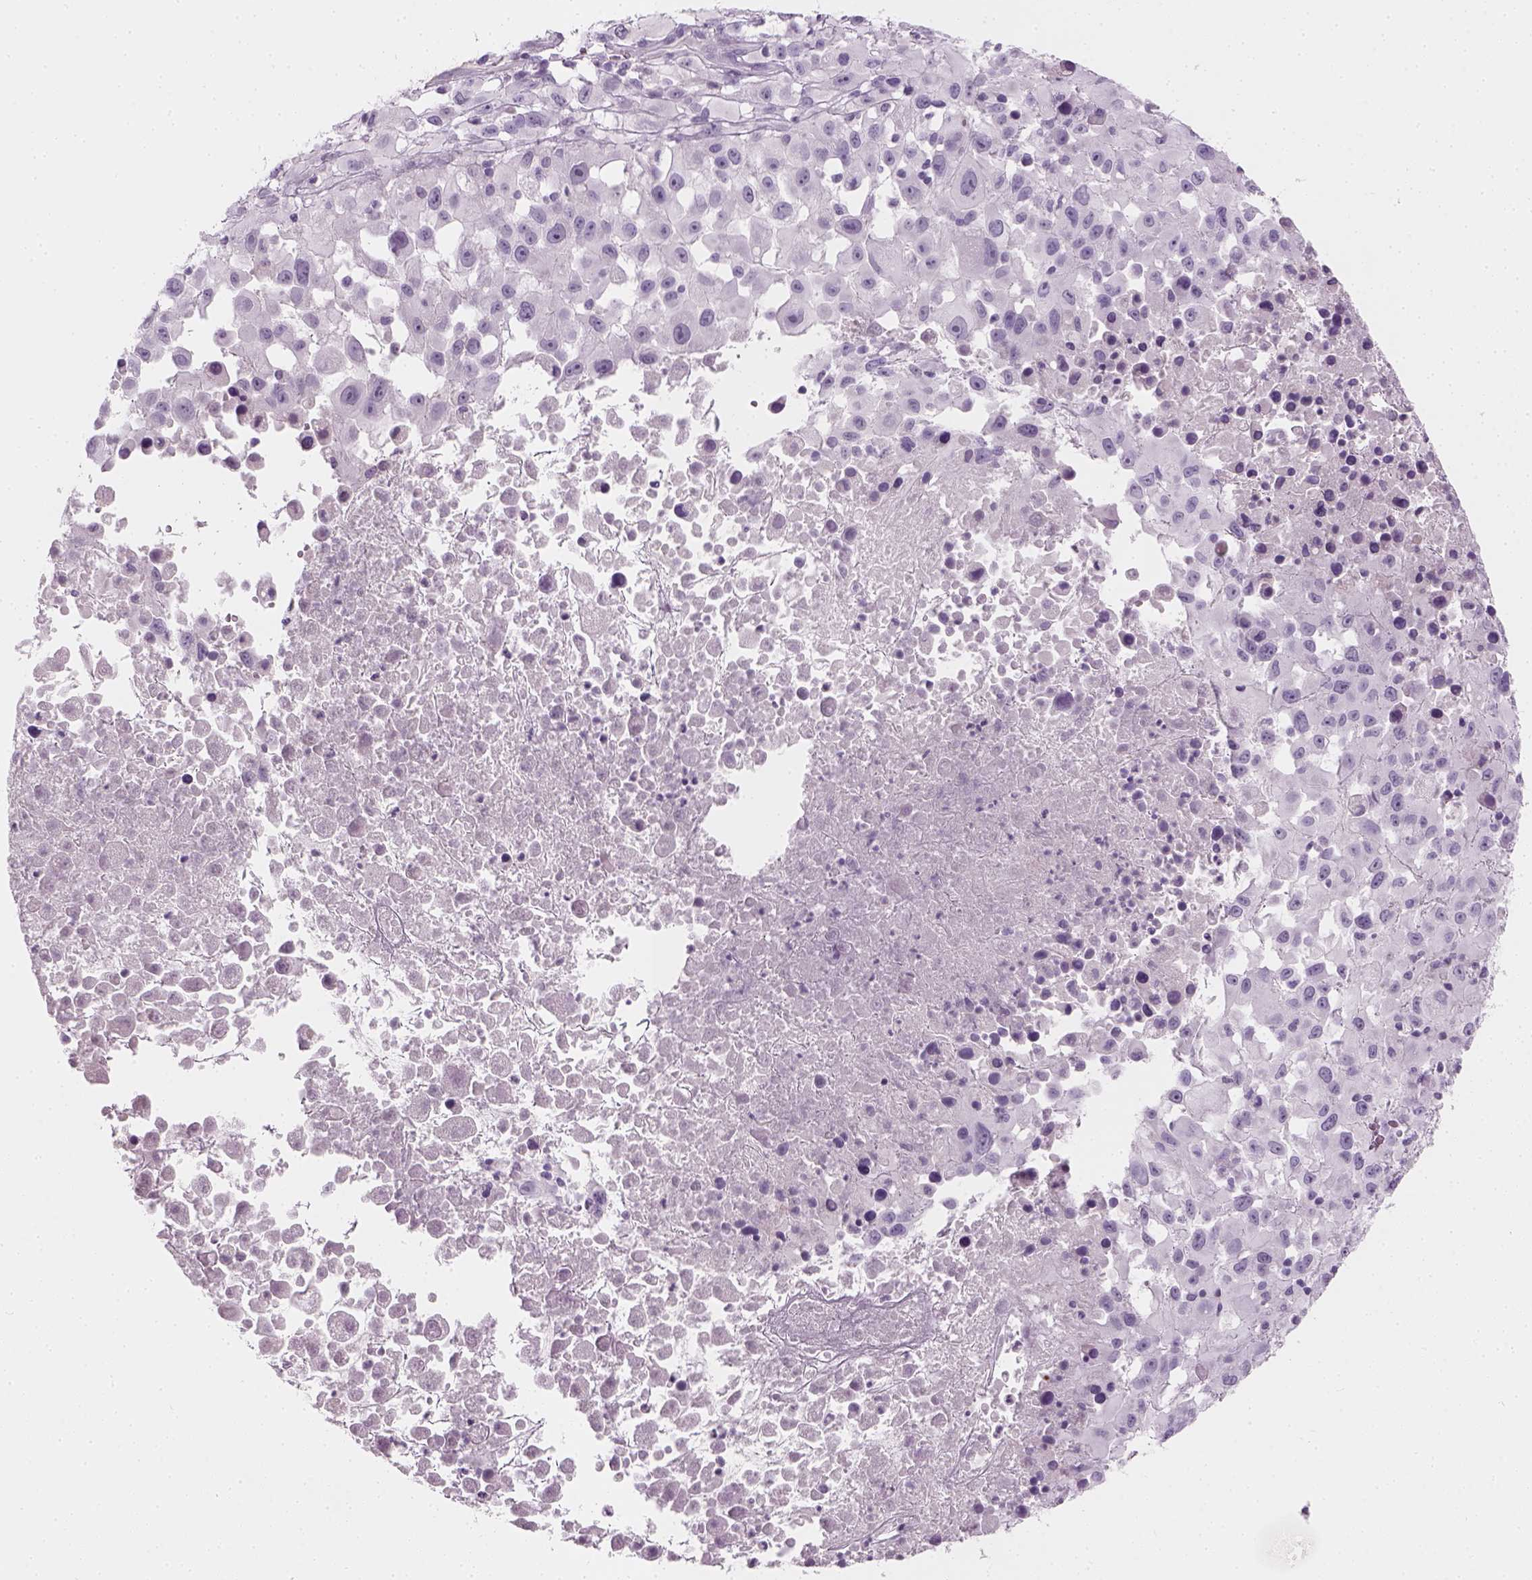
{"staining": {"intensity": "negative", "quantity": "none", "location": "none"}, "tissue": "melanoma", "cell_type": "Tumor cells", "image_type": "cancer", "snomed": [{"axis": "morphology", "description": "Malignant melanoma, Metastatic site"}, {"axis": "topography", "description": "Soft tissue"}], "caption": "IHC of melanoma exhibits no positivity in tumor cells.", "gene": "TH", "patient": {"sex": "male", "age": 50}}